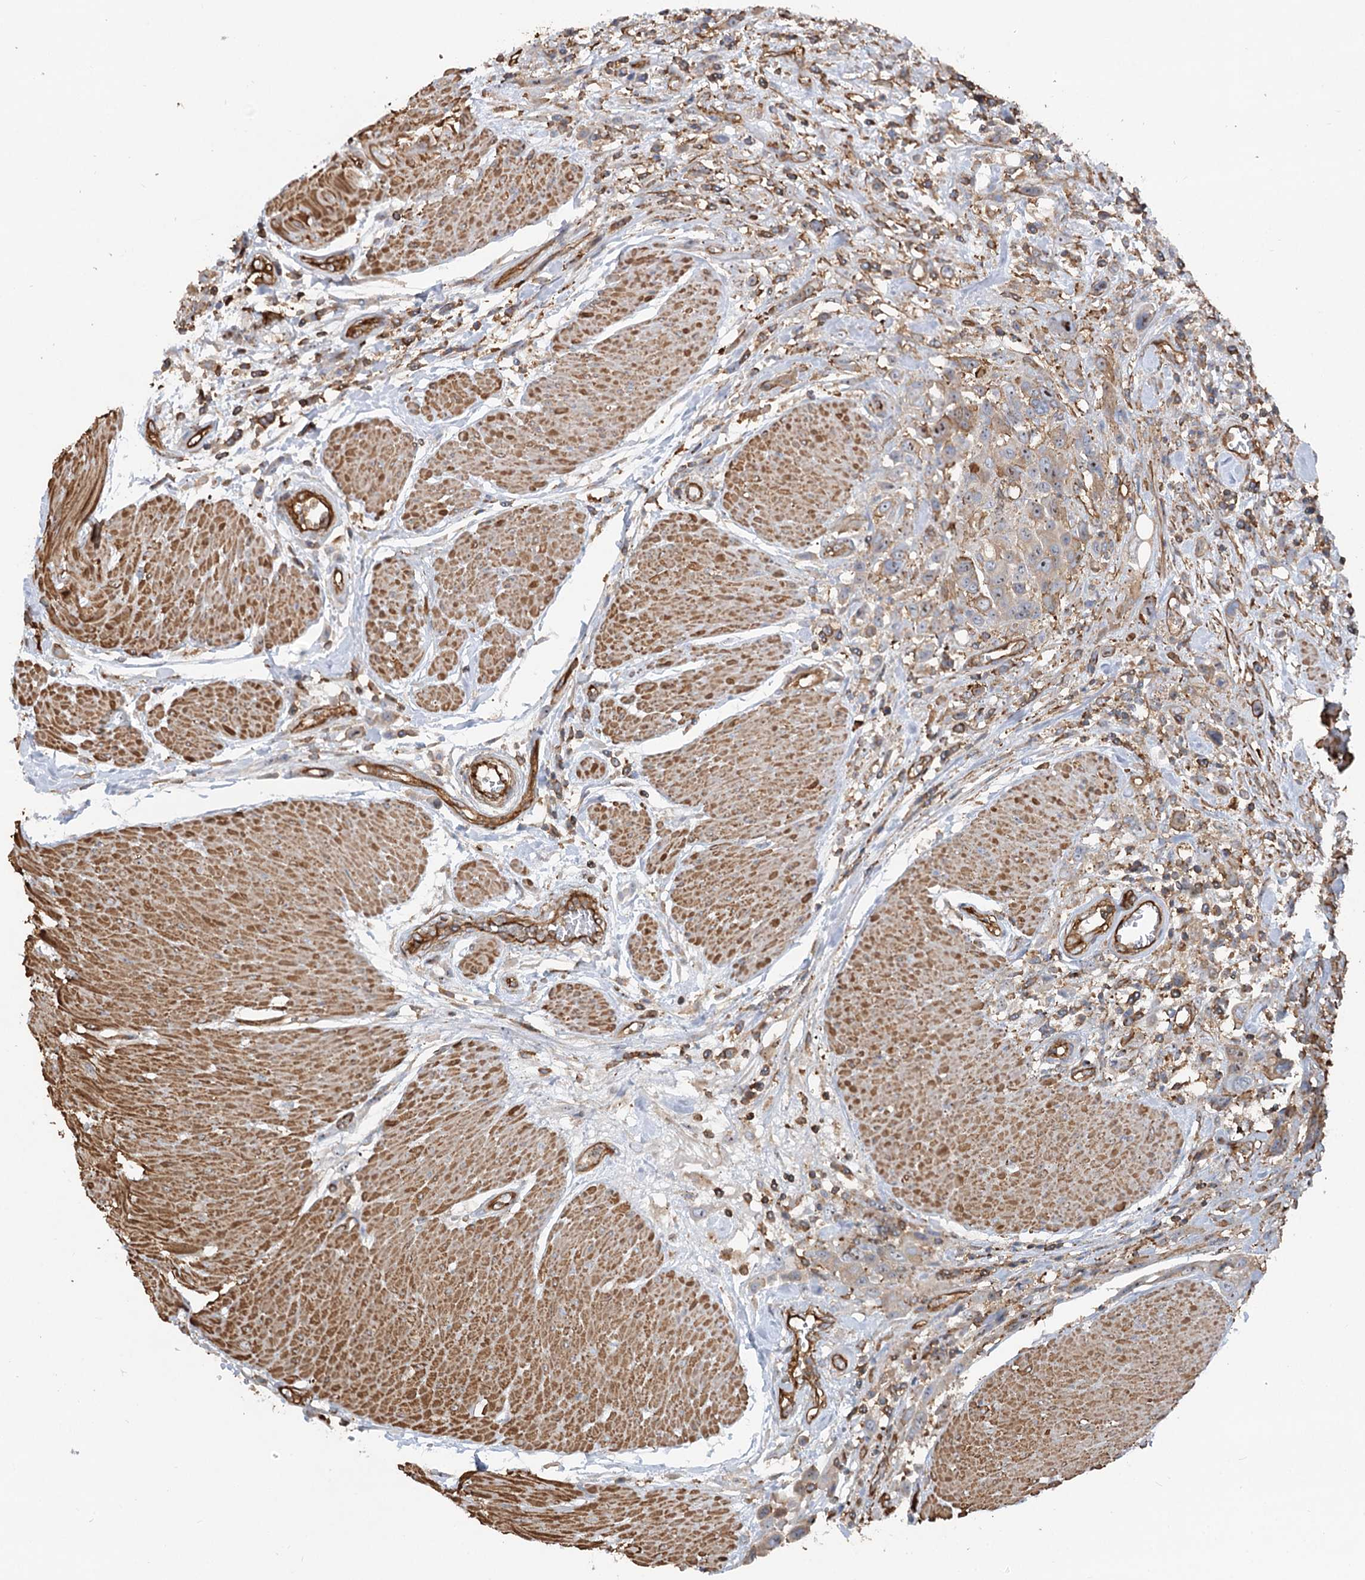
{"staining": {"intensity": "negative", "quantity": "none", "location": "none"}, "tissue": "urothelial cancer", "cell_type": "Tumor cells", "image_type": "cancer", "snomed": [{"axis": "morphology", "description": "Urothelial carcinoma, High grade"}, {"axis": "topography", "description": "Urinary bladder"}], "caption": "Tumor cells are negative for protein expression in human high-grade urothelial carcinoma.", "gene": "WDR36", "patient": {"sex": "male", "age": 50}}